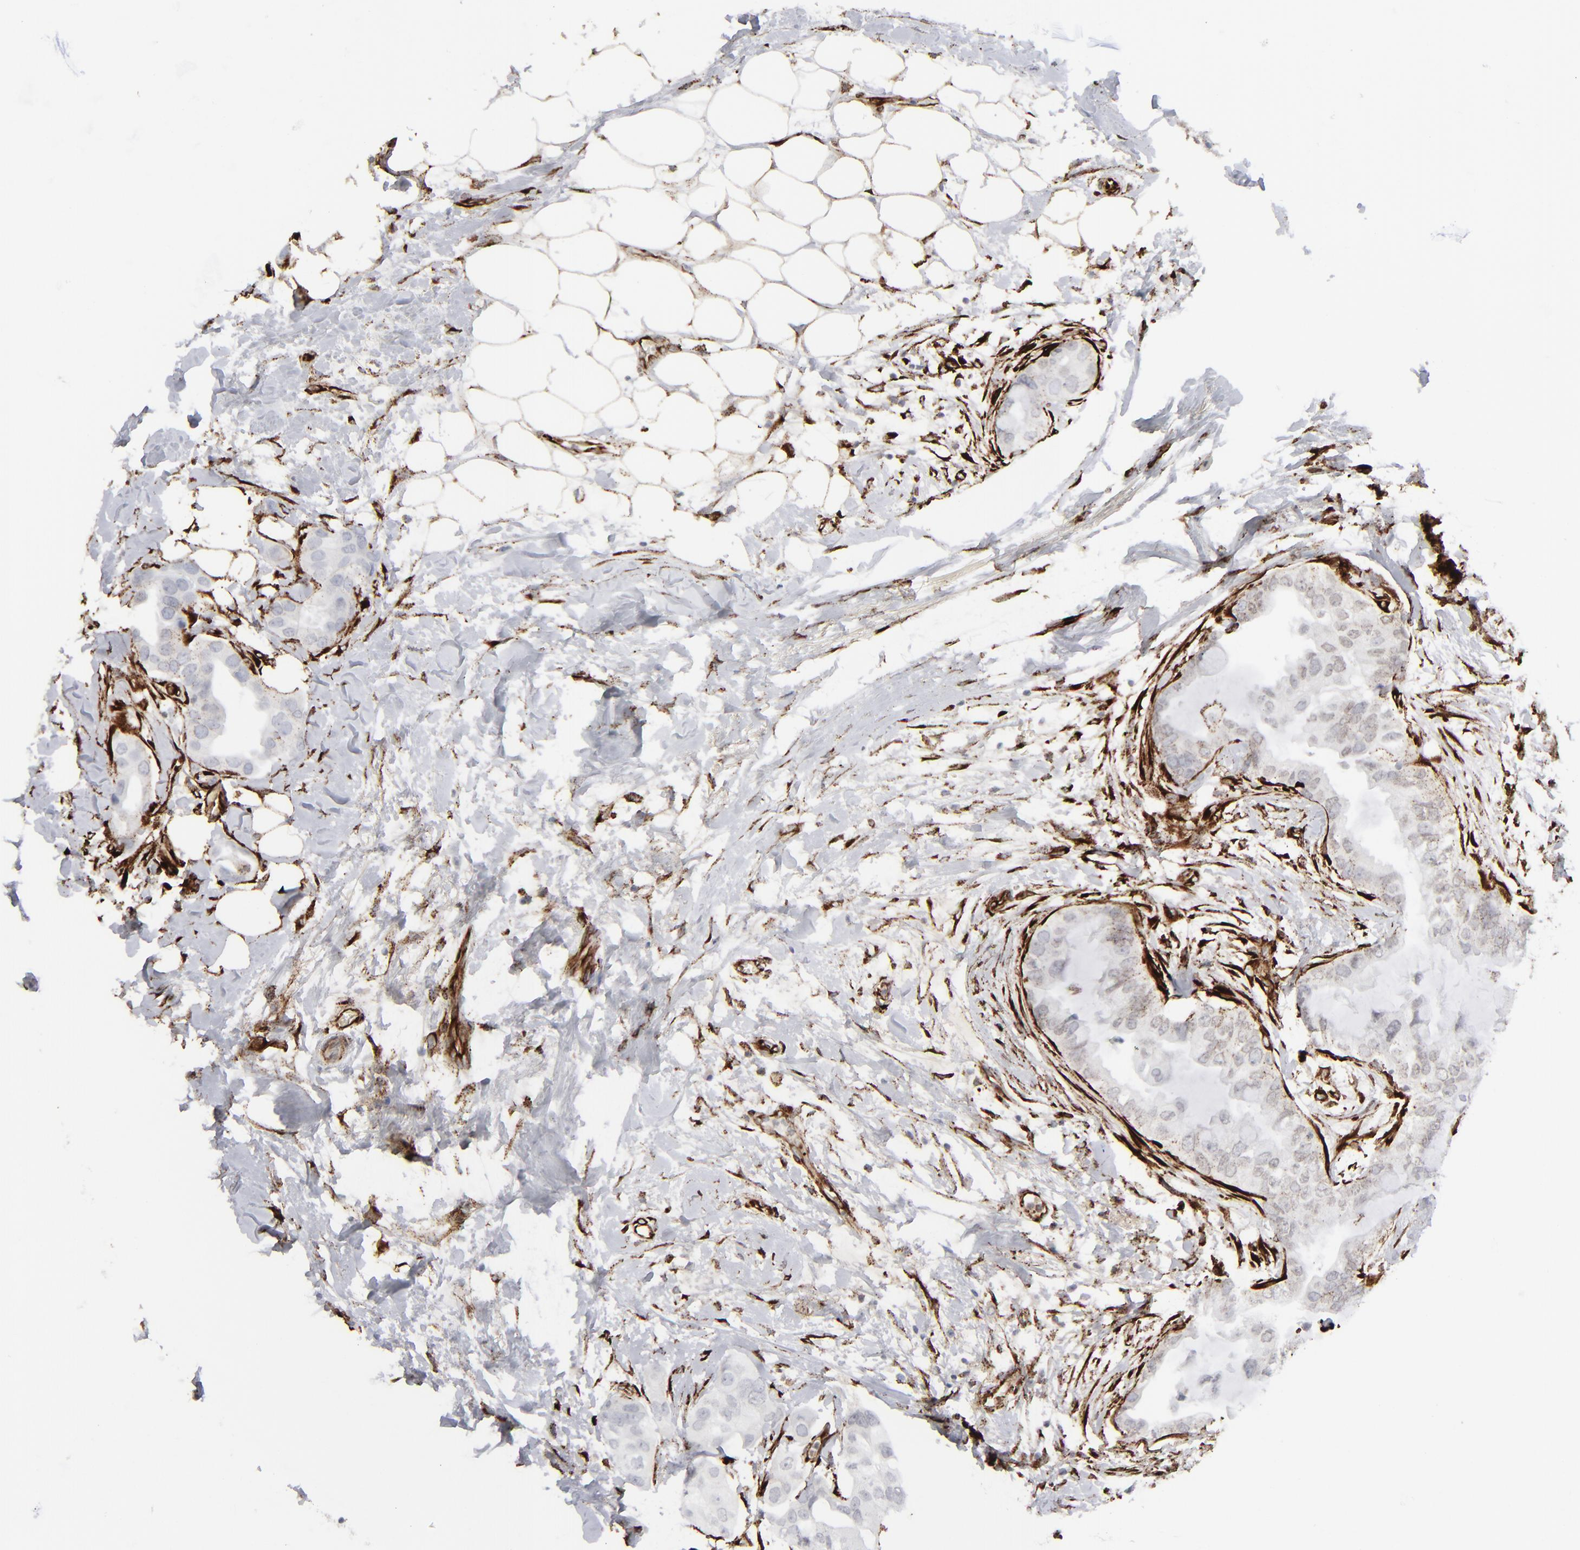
{"staining": {"intensity": "negative", "quantity": "none", "location": "none"}, "tissue": "breast cancer", "cell_type": "Tumor cells", "image_type": "cancer", "snomed": [{"axis": "morphology", "description": "Duct carcinoma"}, {"axis": "topography", "description": "Breast"}], "caption": "Tumor cells show no significant protein positivity in invasive ductal carcinoma (breast).", "gene": "SPARC", "patient": {"sex": "female", "age": 40}}